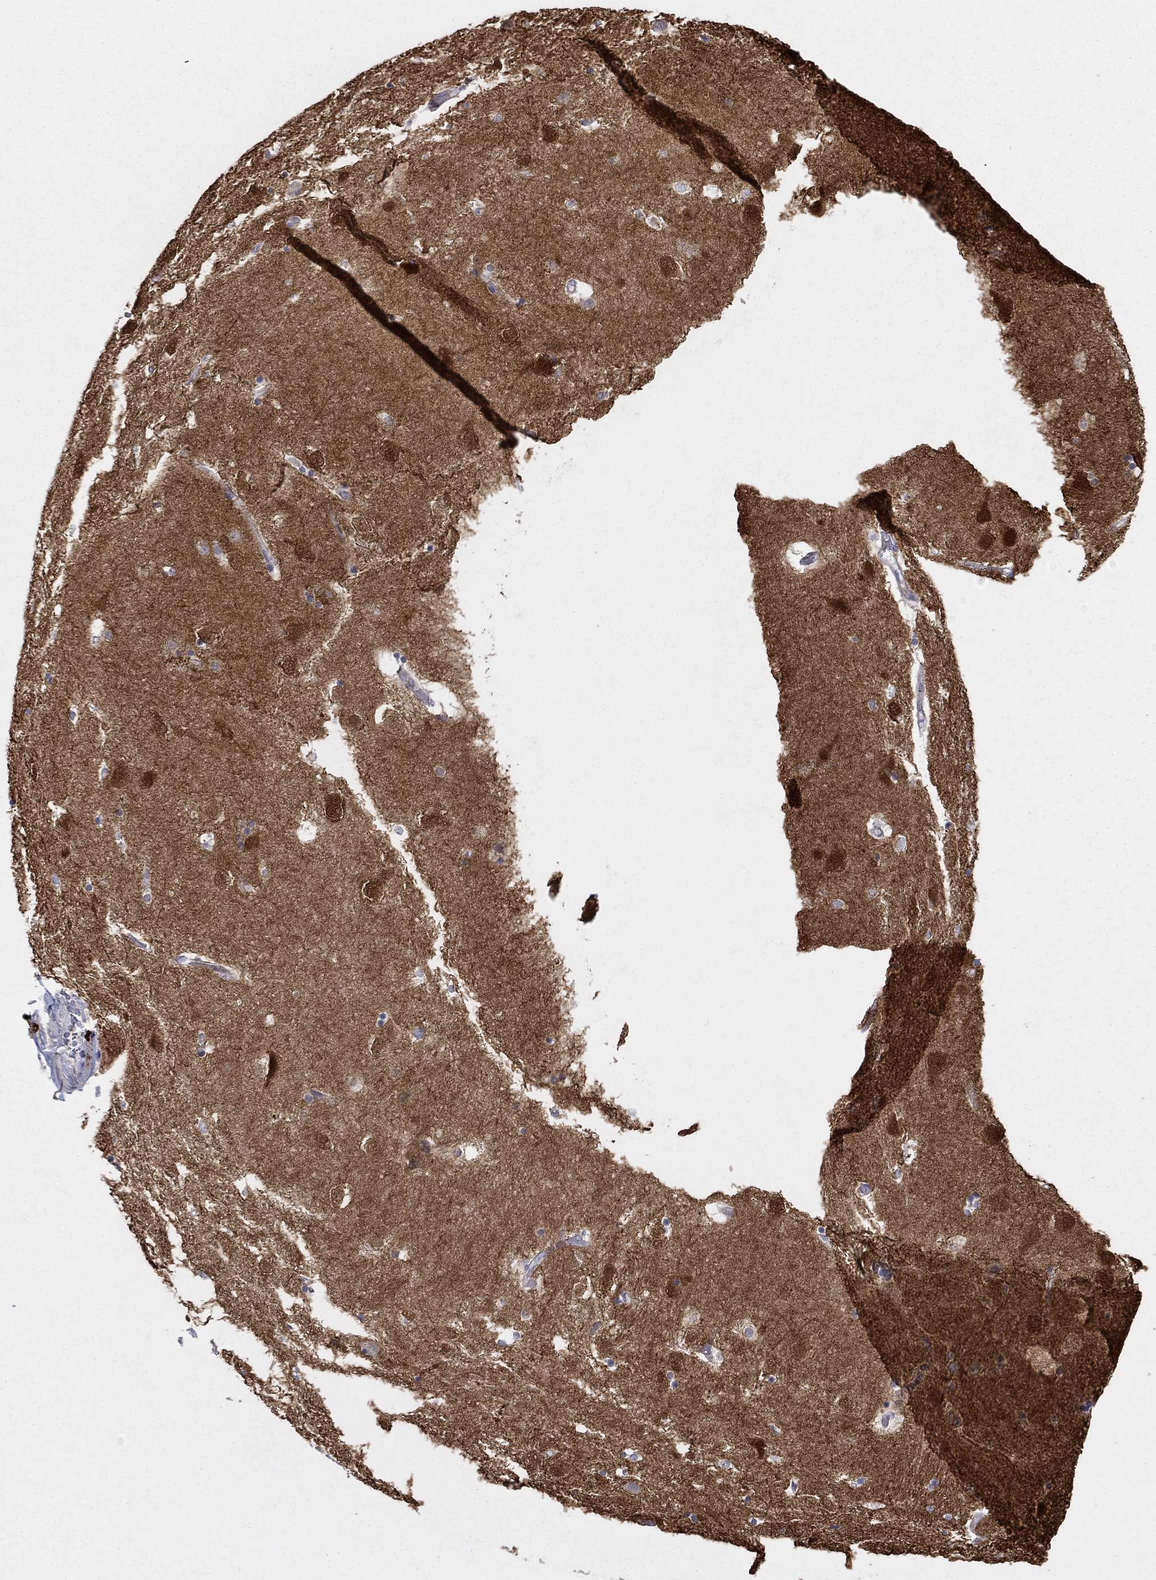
{"staining": {"intensity": "negative", "quantity": "none", "location": "none"}, "tissue": "caudate", "cell_type": "Glial cells", "image_type": "normal", "snomed": [{"axis": "morphology", "description": "Normal tissue, NOS"}, {"axis": "topography", "description": "Lateral ventricle wall"}], "caption": "Human caudate stained for a protein using immunohistochemistry (IHC) demonstrates no staining in glial cells.", "gene": "AMN1", "patient": {"sex": "male", "age": 51}}